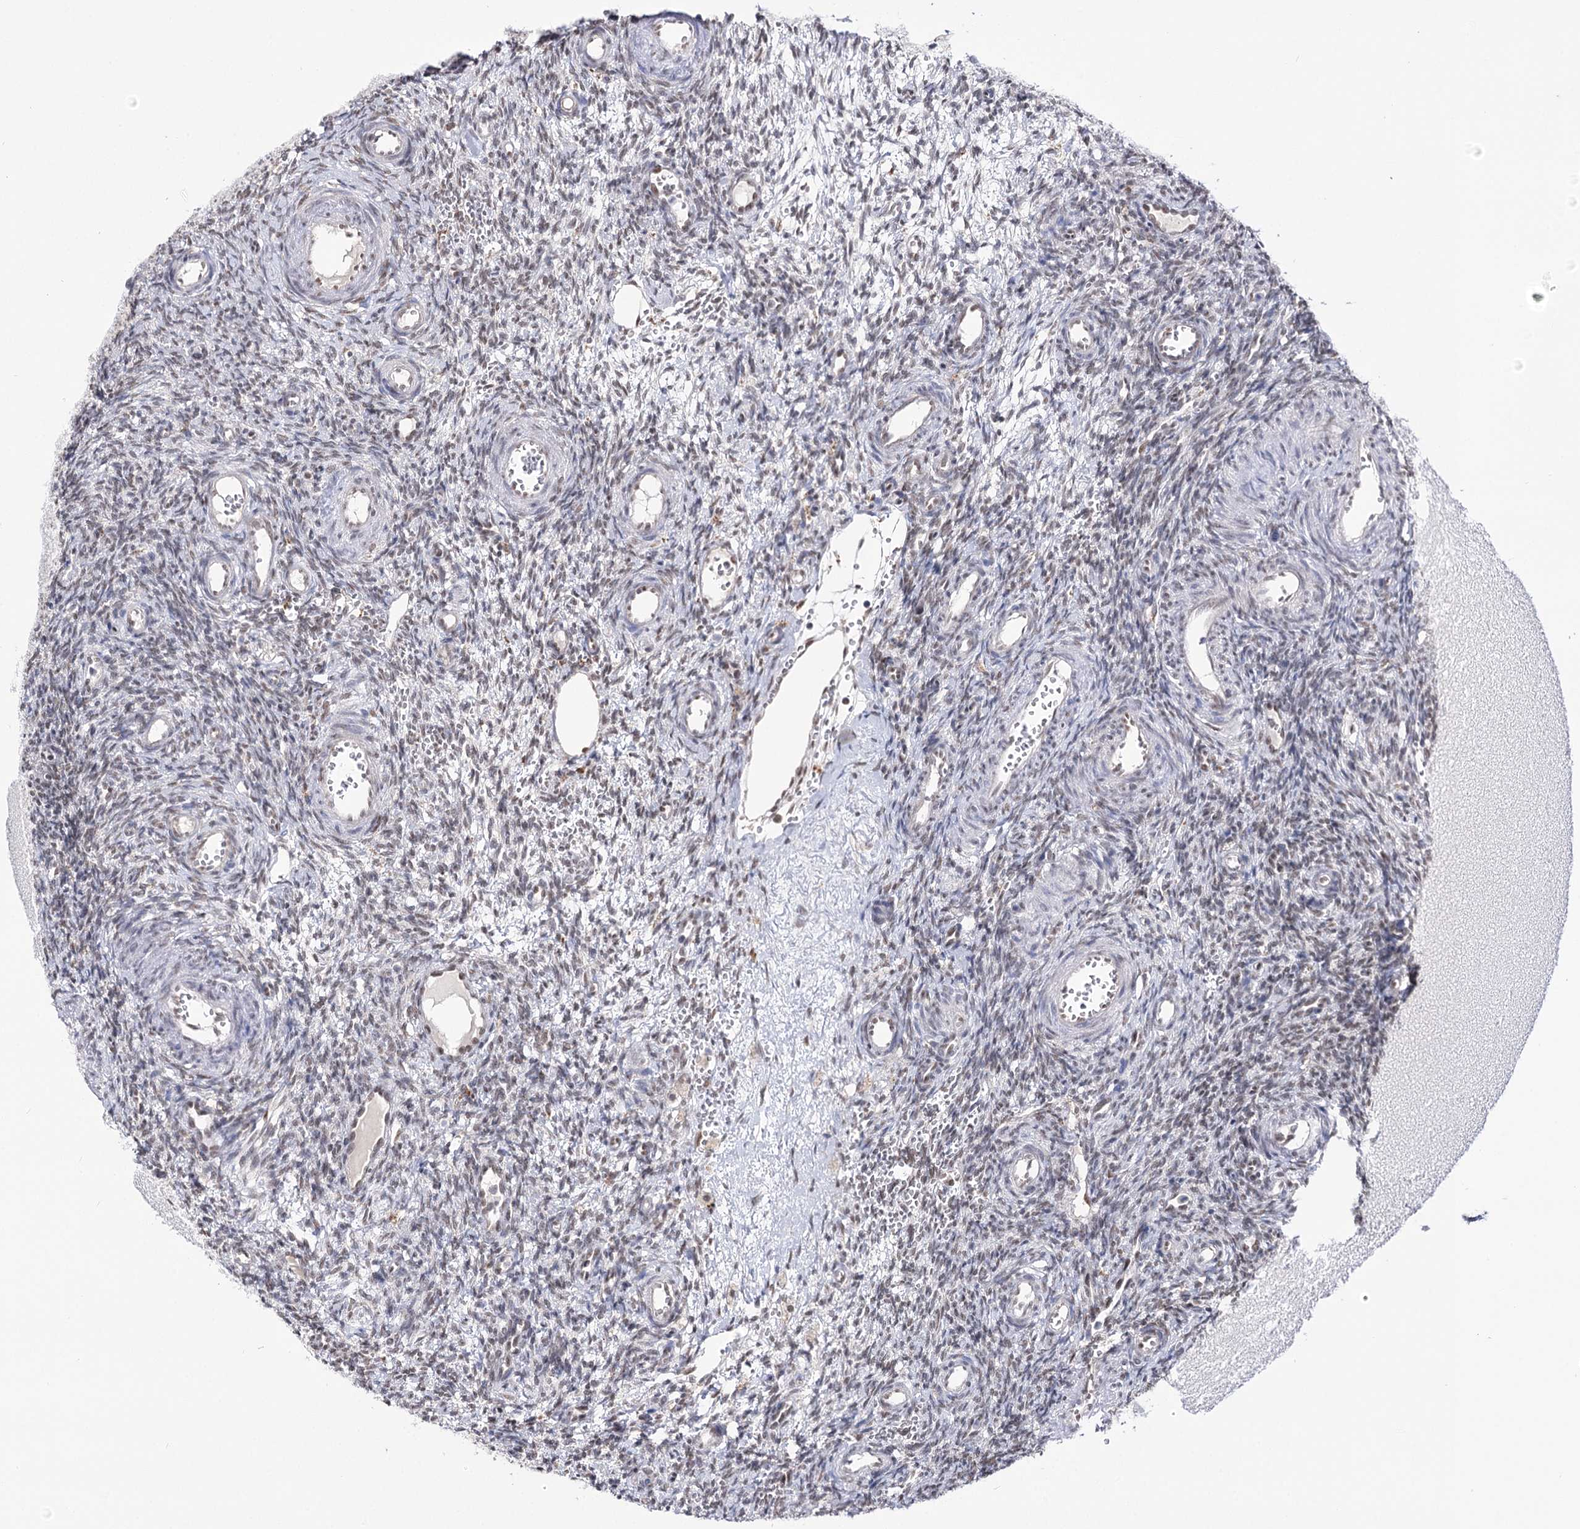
{"staining": {"intensity": "moderate", "quantity": "25%-75%", "location": "nuclear"}, "tissue": "ovary", "cell_type": "Ovarian stroma cells", "image_type": "normal", "snomed": [{"axis": "morphology", "description": "Normal tissue, NOS"}, {"axis": "topography", "description": "Ovary"}], "caption": "Moderate nuclear expression is appreciated in about 25%-75% of ovarian stroma cells in normal ovary. The staining was performed using DAB, with brown indicating positive protein expression. Nuclei are stained blue with hematoxylin.", "gene": "VGLL4", "patient": {"sex": "female", "age": 39}}